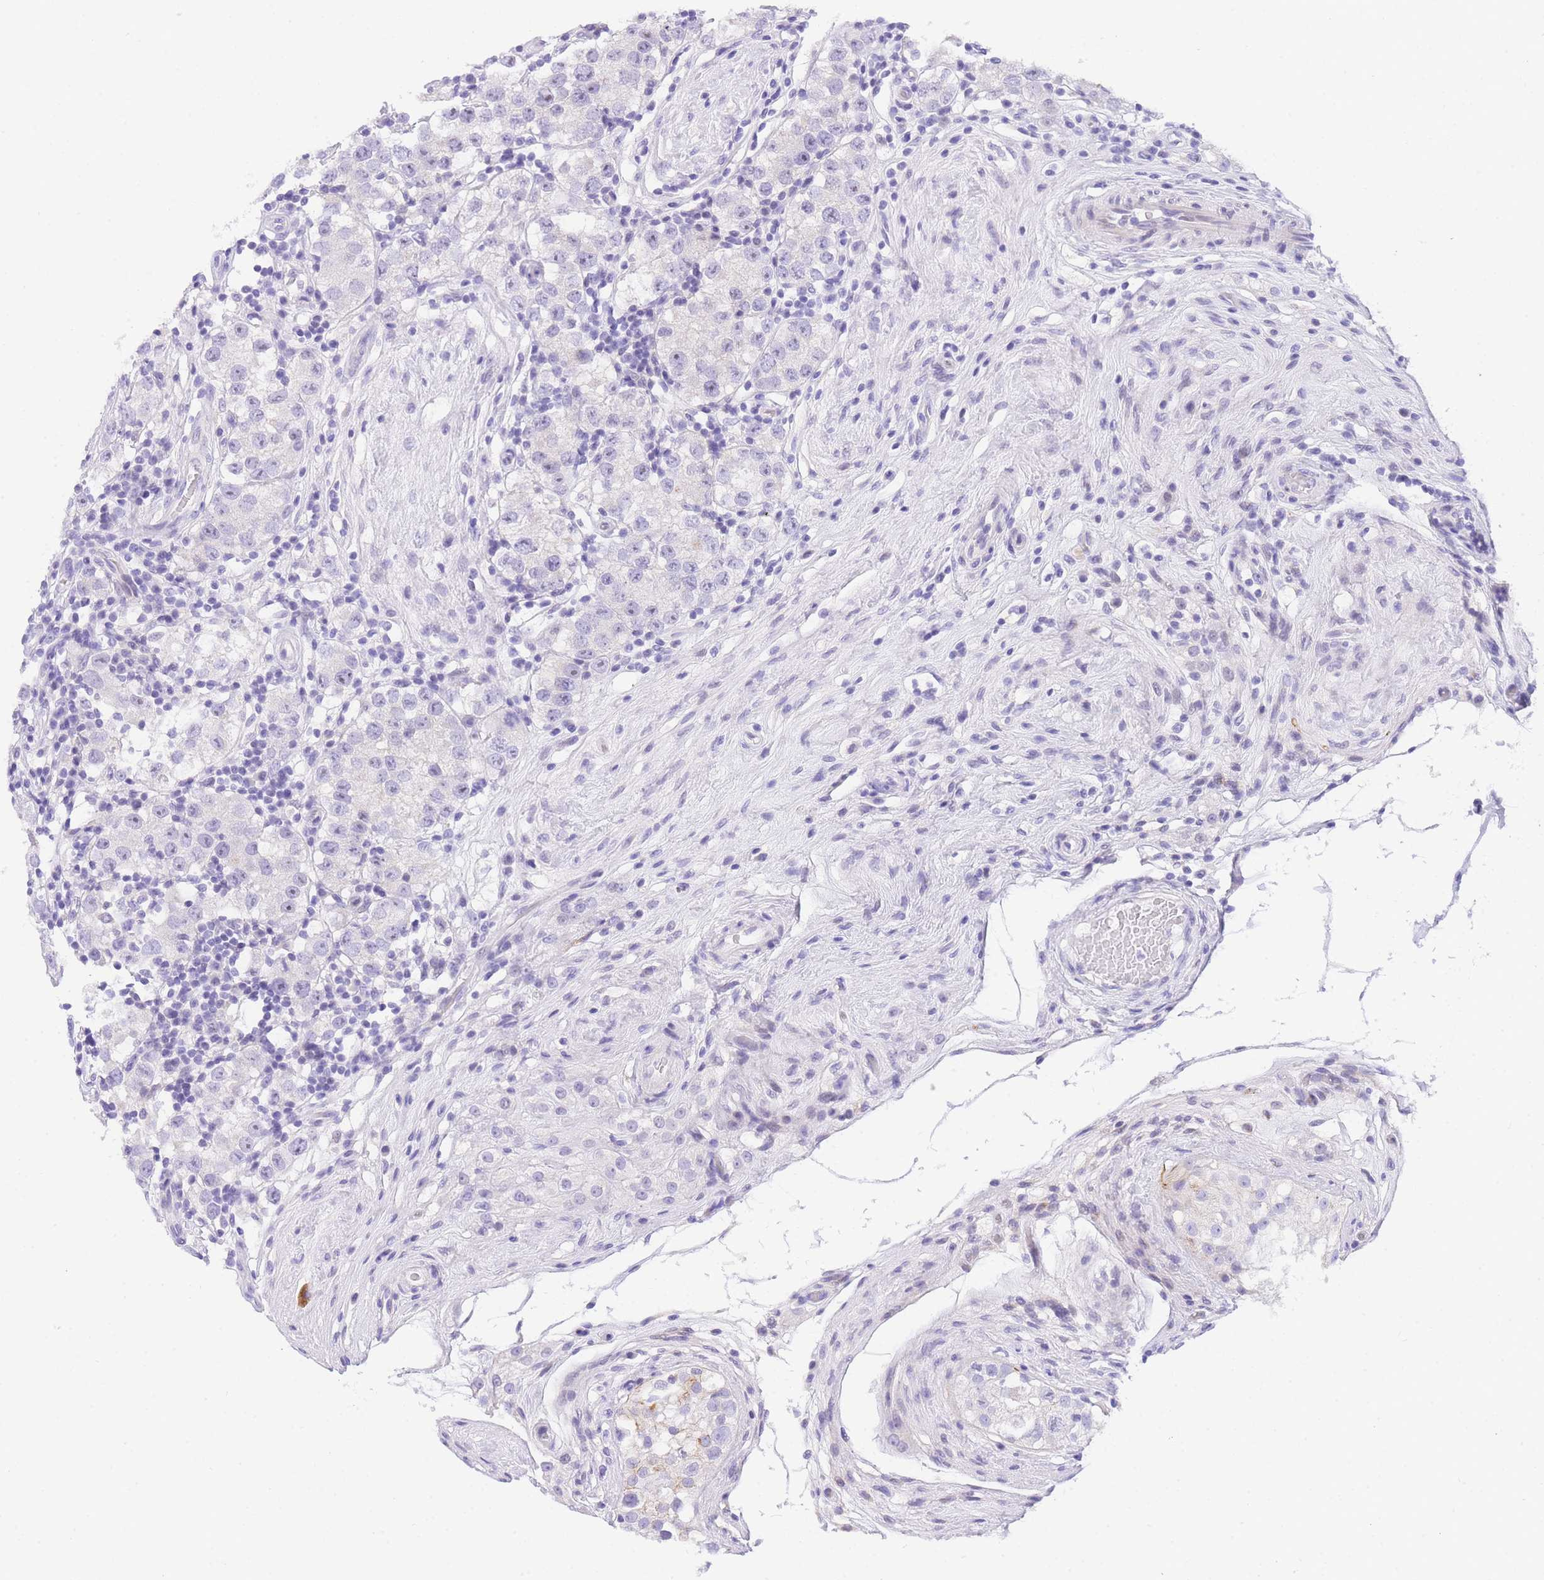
{"staining": {"intensity": "negative", "quantity": "none", "location": "none"}, "tissue": "testis cancer", "cell_type": "Tumor cells", "image_type": "cancer", "snomed": [{"axis": "morphology", "description": "Seminoma, NOS"}, {"axis": "topography", "description": "Testis"}], "caption": "Tumor cells are negative for brown protein staining in testis cancer (seminoma).", "gene": "TIFAB", "patient": {"sex": "male", "age": 34}}